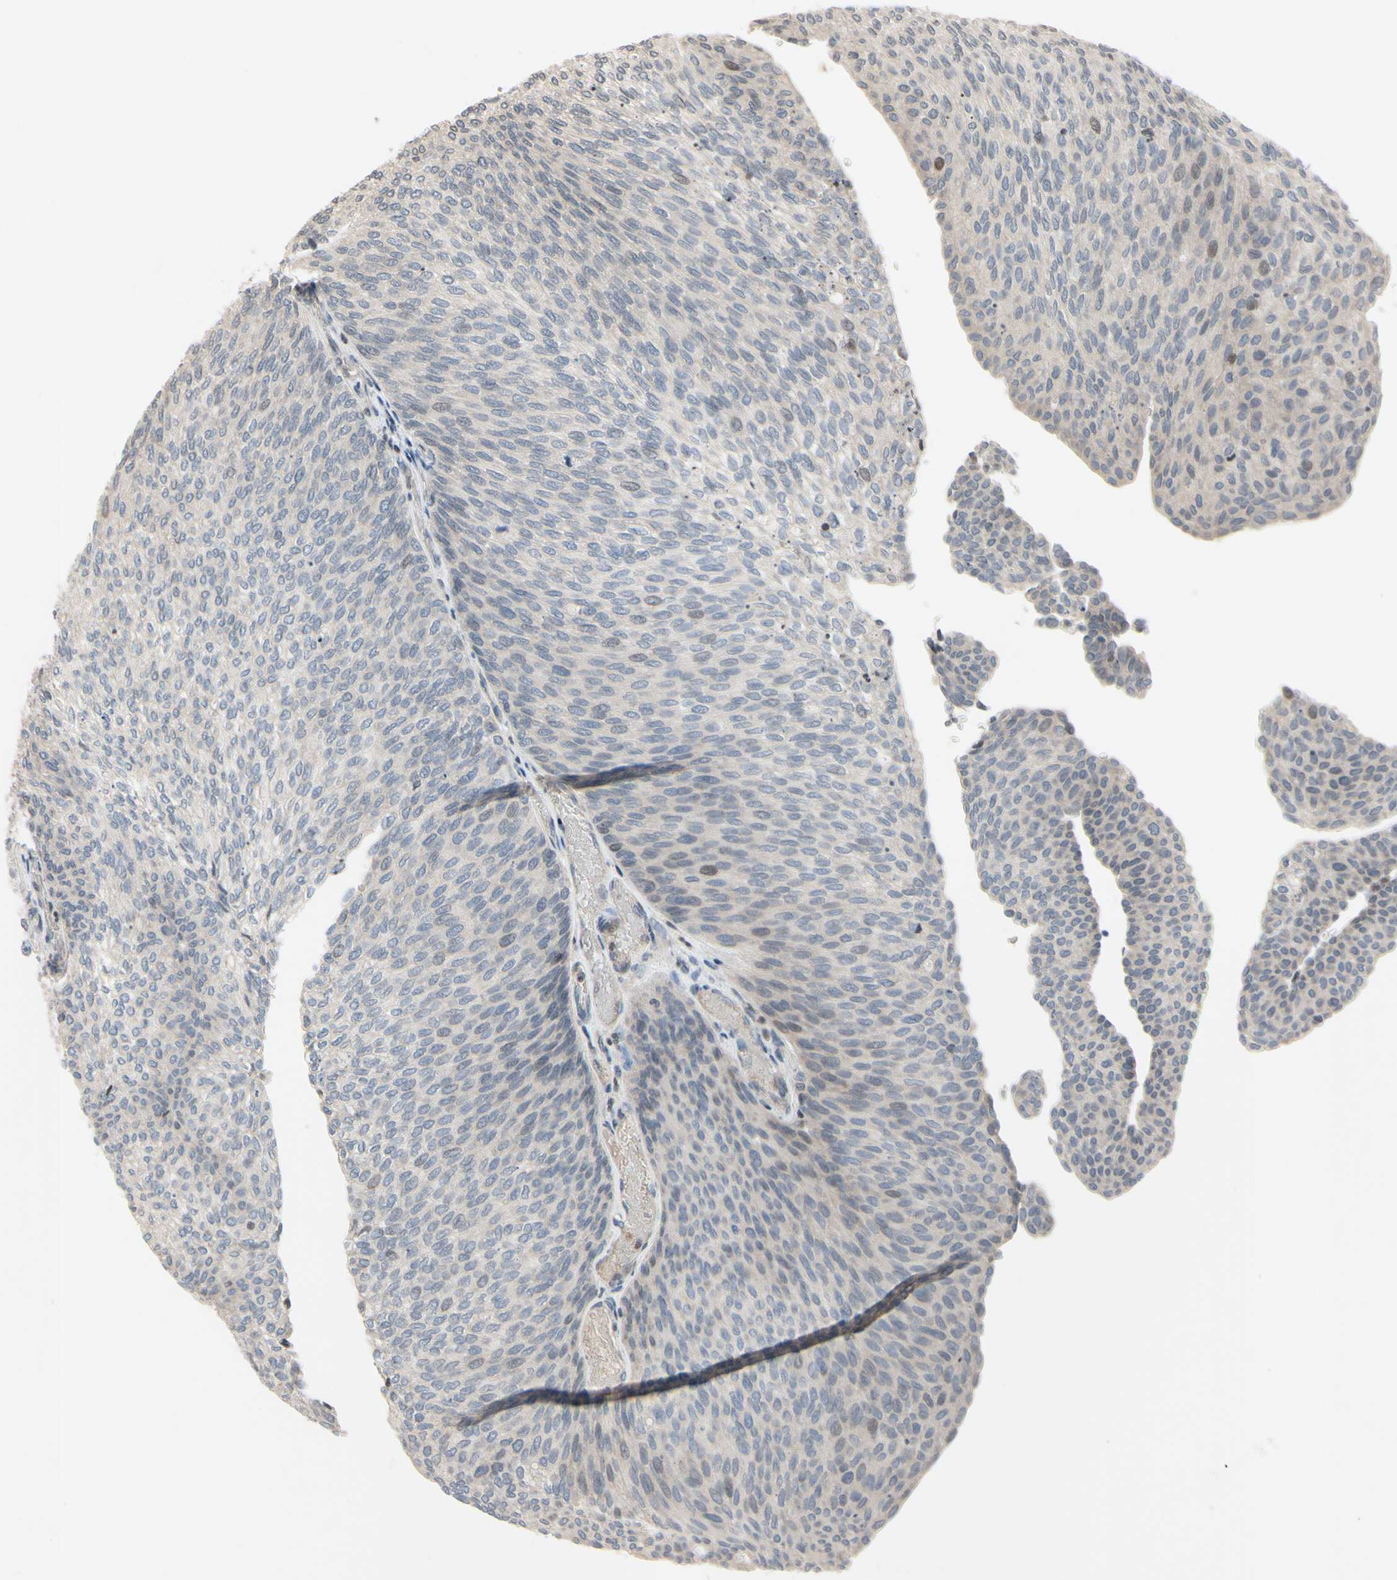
{"staining": {"intensity": "moderate", "quantity": "<25%", "location": "nuclear"}, "tissue": "urothelial cancer", "cell_type": "Tumor cells", "image_type": "cancer", "snomed": [{"axis": "morphology", "description": "Urothelial carcinoma, Low grade"}, {"axis": "topography", "description": "Urinary bladder"}], "caption": "About <25% of tumor cells in human low-grade urothelial carcinoma demonstrate moderate nuclear protein staining as visualized by brown immunohistochemical staining.", "gene": "ARG1", "patient": {"sex": "female", "age": 79}}